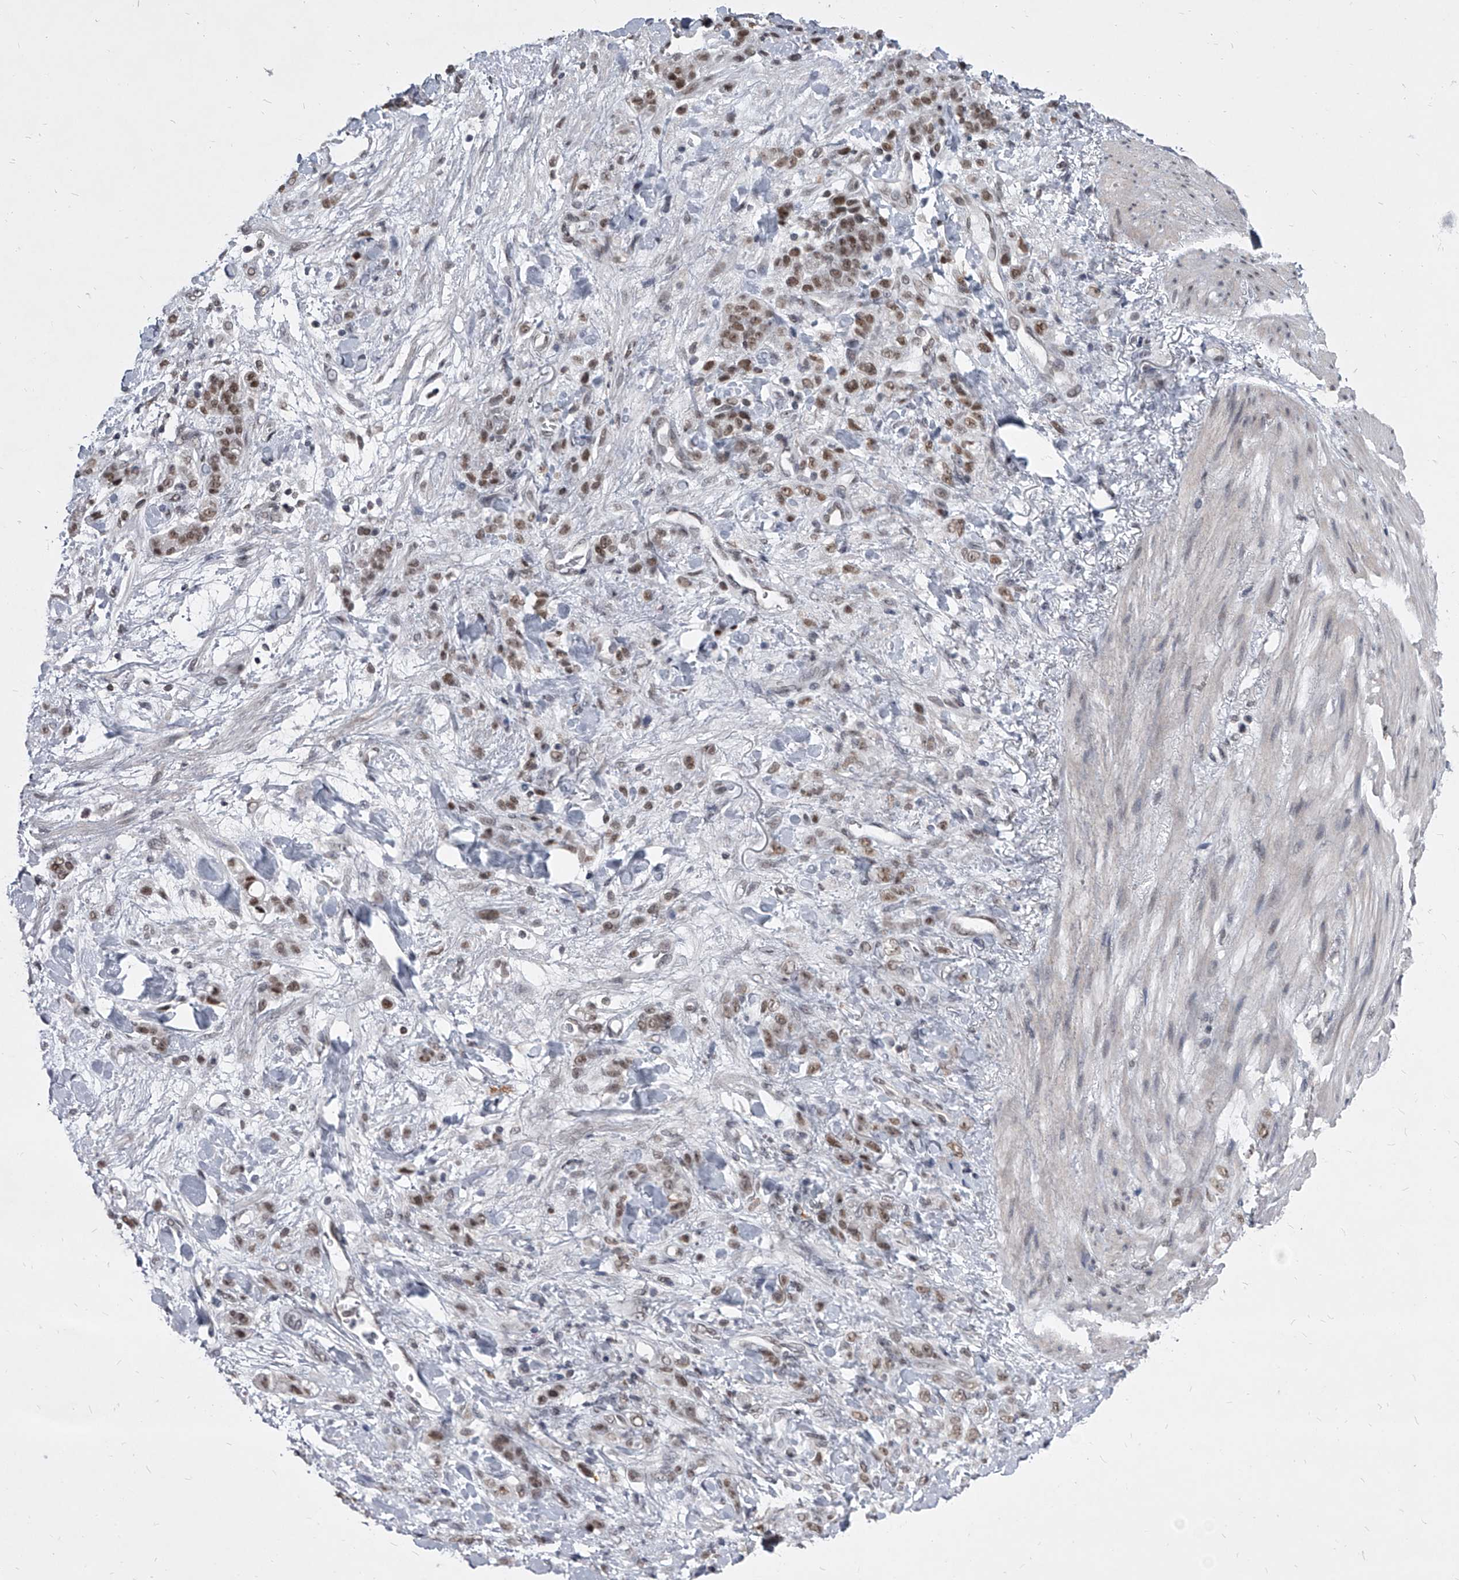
{"staining": {"intensity": "moderate", "quantity": ">75%", "location": "nuclear"}, "tissue": "stomach cancer", "cell_type": "Tumor cells", "image_type": "cancer", "snomed": [{"axis": "morphology", "description": "Normal tissue, NOS"}, {"axis": "morphology", "description": "Adenocarcinoma, NOS"}, {"axis": "topography", "description": "Stomach"}], "caption": "A micrograph of stomach adenocarcinoma stained for a protein displays moderate nuclear brown staining in tumor cells. (brown staining indicates protein expression, while blue staining denotes nuclei).", "gene": "PPIL4", "patient": {"sex": "male", "age": 82}}